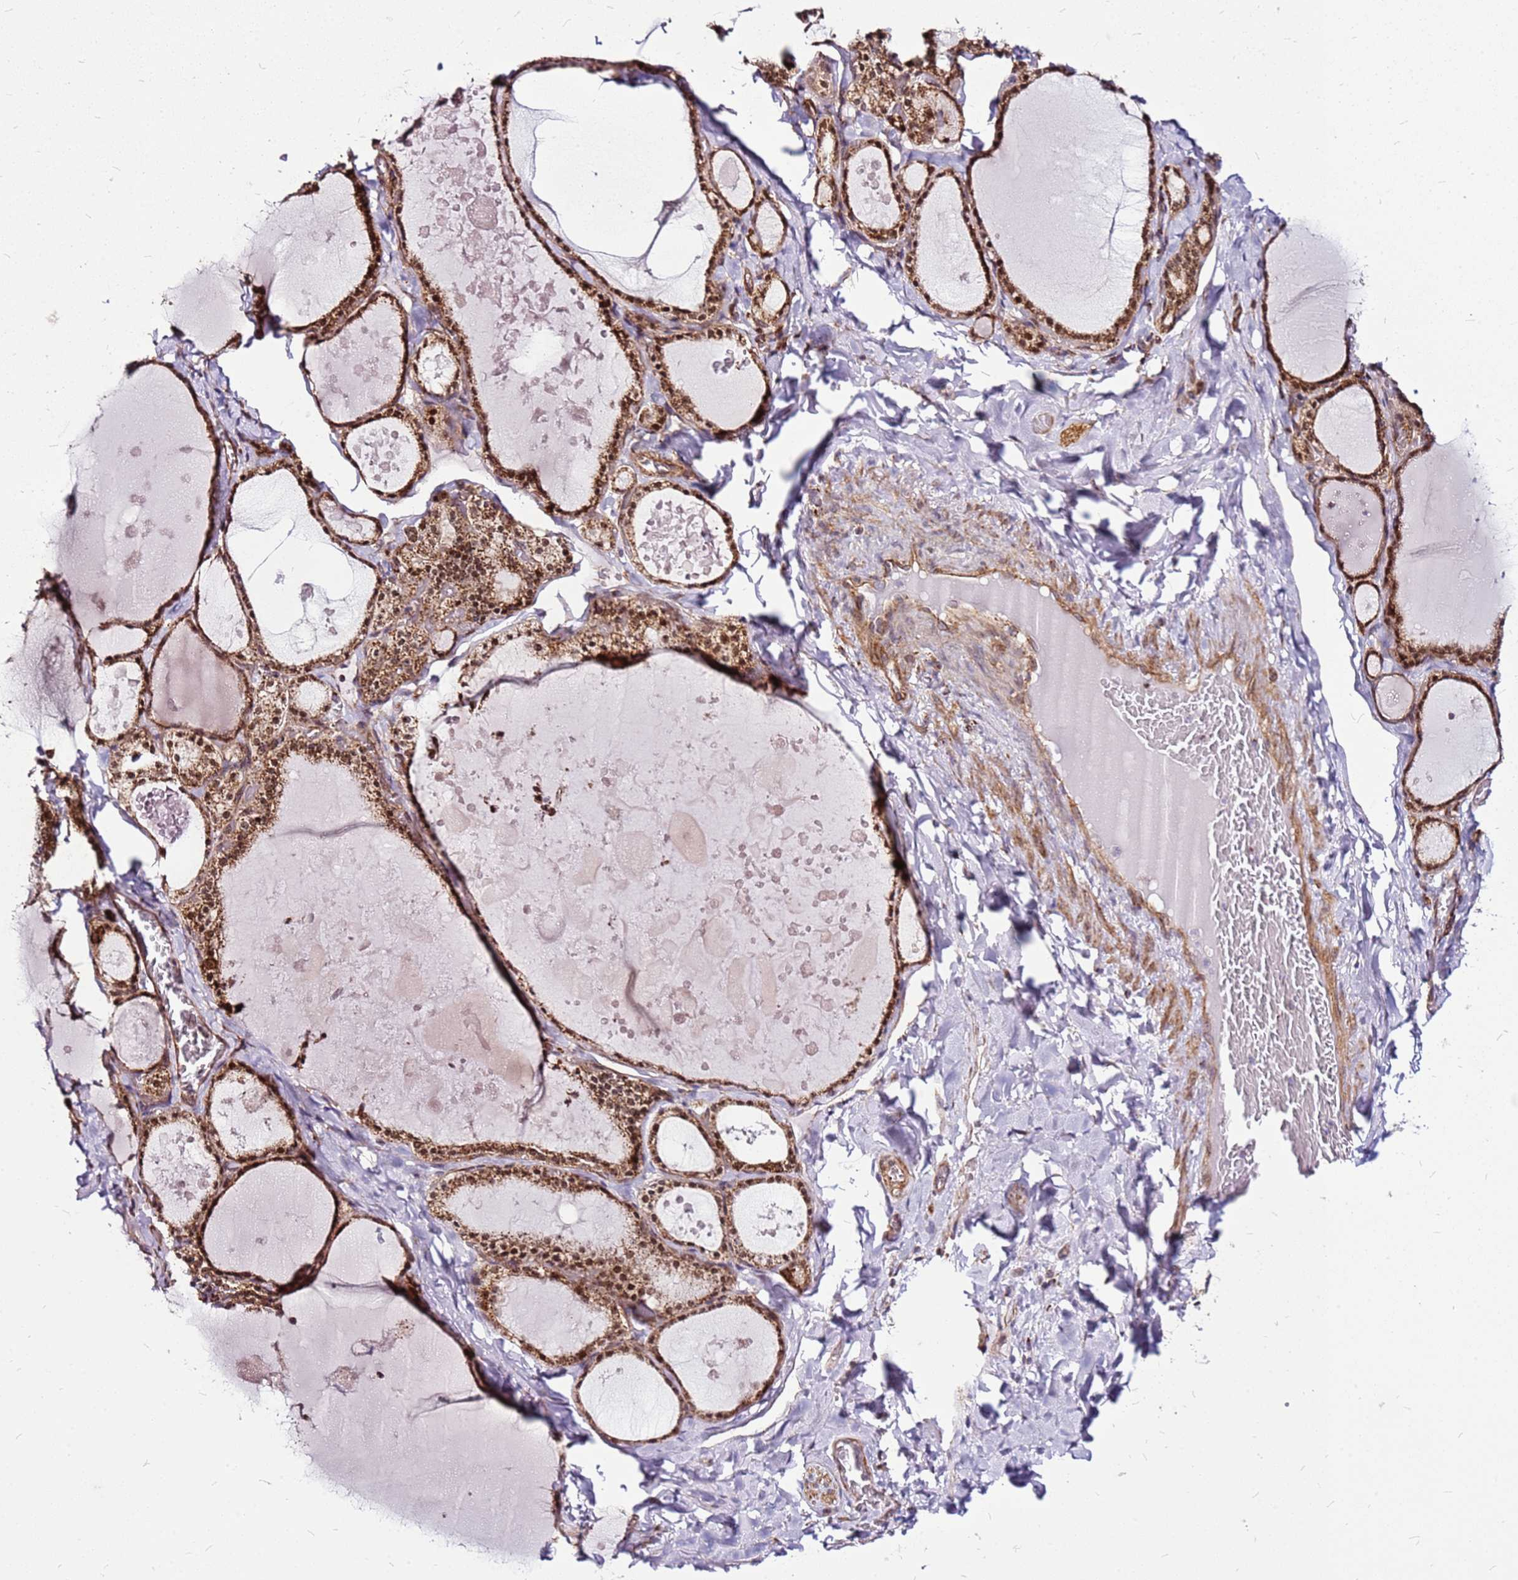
{"staining": {"intensity": "moderate", "quantity": ">75%", "location": "cytoplasmic/membranous,nuclear"}, "tissue": "thyroid gland", "cell_type": "Glandular cells", "image_type": "normal", "snomed": [{"axis": "morphology", "description": "Normal tissue, NOS"}, {"axis": "topography", "description": "Thyroid gland"}], "caption": "A micrograph of human thyroid gland stained for a protein displays moderate cytoplasmic/membranous,nuclear brown staining in glandular cells. Using DAB (brown) and hematoxylin (blue) stains, captured at high magnification using brightfield microscopy.", "gene": "OR51T1", "patient": {"sex": "male", "age": 56}}